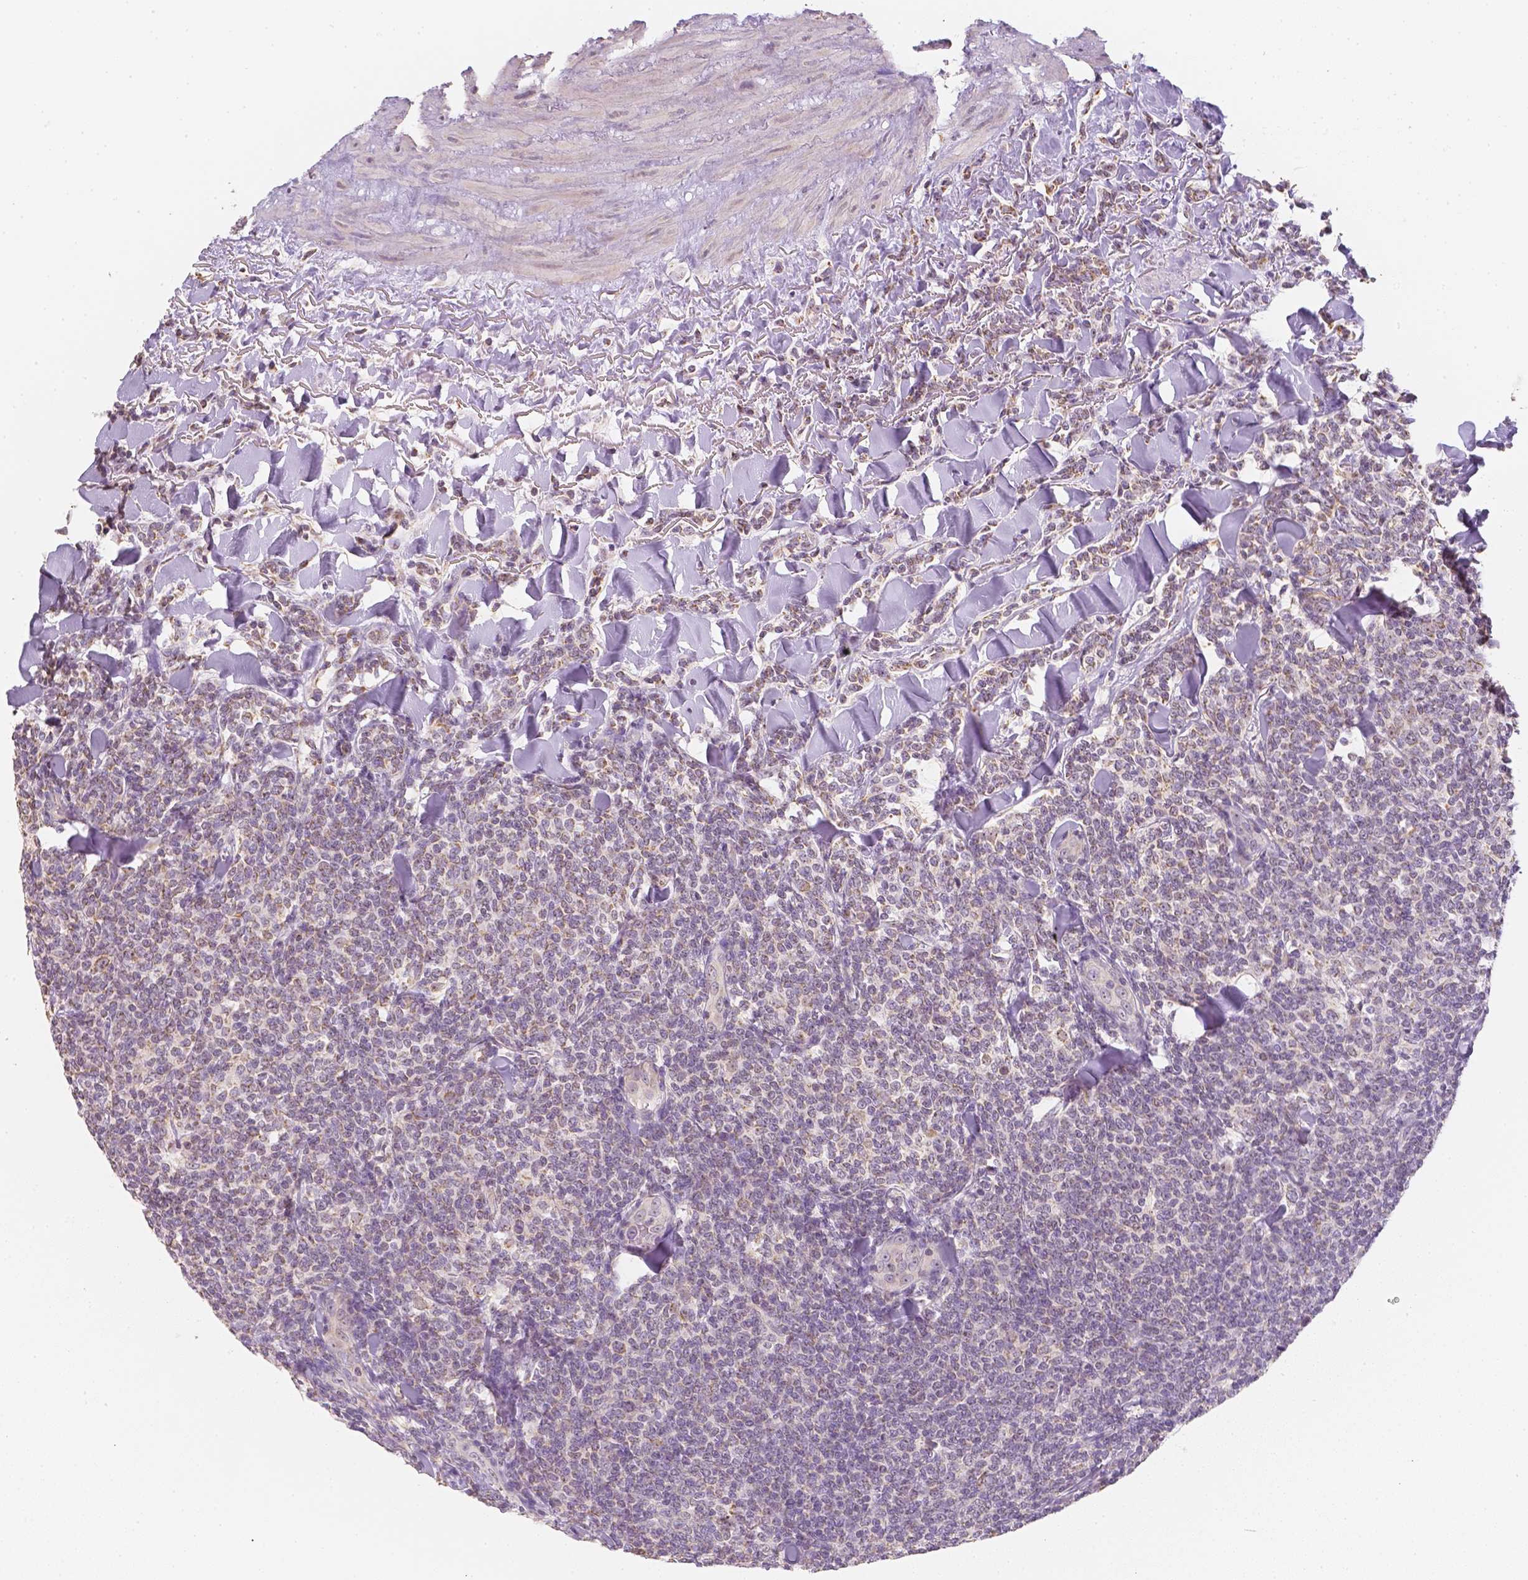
{"staining": {"intensity": "negative", "quantity": "none", "location": "none"}, "tissue": "lymphoma", "cell_type": "Tumor cells", "image_type": "cancer", "snomed": [{"axis": "morphology", "description": "Malignant lymphoma, non-Hodgkin's type, Low grade"}, {"axis": "topography", "description": "Lymph node"}], "caption": "Immunohistochemistry micrograph of neoplastic tissue: human lymphoma stained with DAB (3,3'-diaminobenzidine) displays no significant protein staining in tumor cells.", "gene": "NVL", "patient": {"sex": "female", "age": 56}}